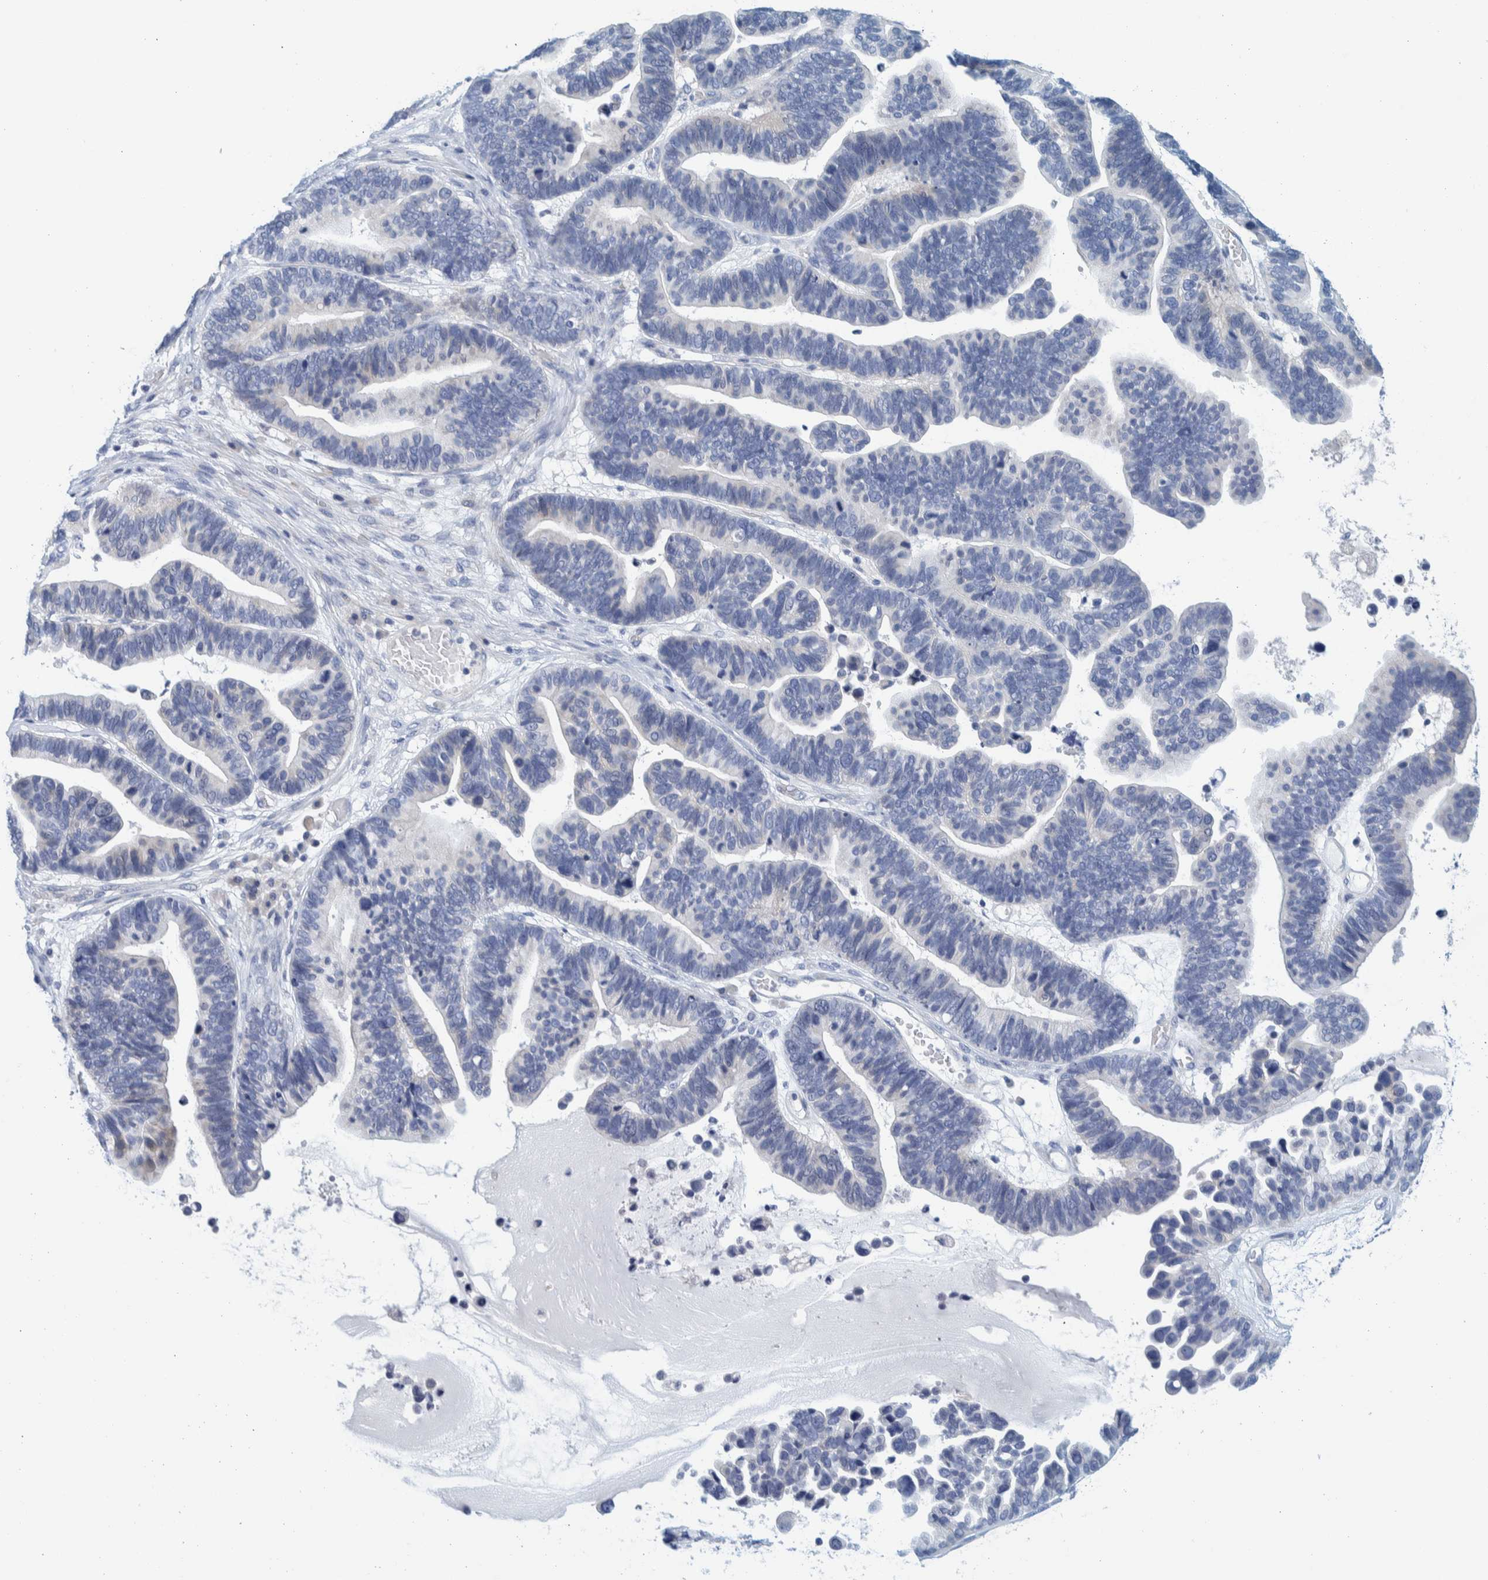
{"staining": {"intensity": "negative", "quantity": "none", "location": "none"}, "tissue": "ovarian cancer", "cell_type": "Tumor cells", "image_type": "cancer", "snomed": [{"axis": "morphology", "description": "Cystadenocarcinoma, serous, NOS"}, {"axis": "topography", "description": "Ovary"}], "caption": "Human ovarian cancer stained for a protein using immunohistochemistry (IHC) displays no positivity in tumor cells.", "gene": "MOG", "patient": {"sex": "female", "age": 56}}